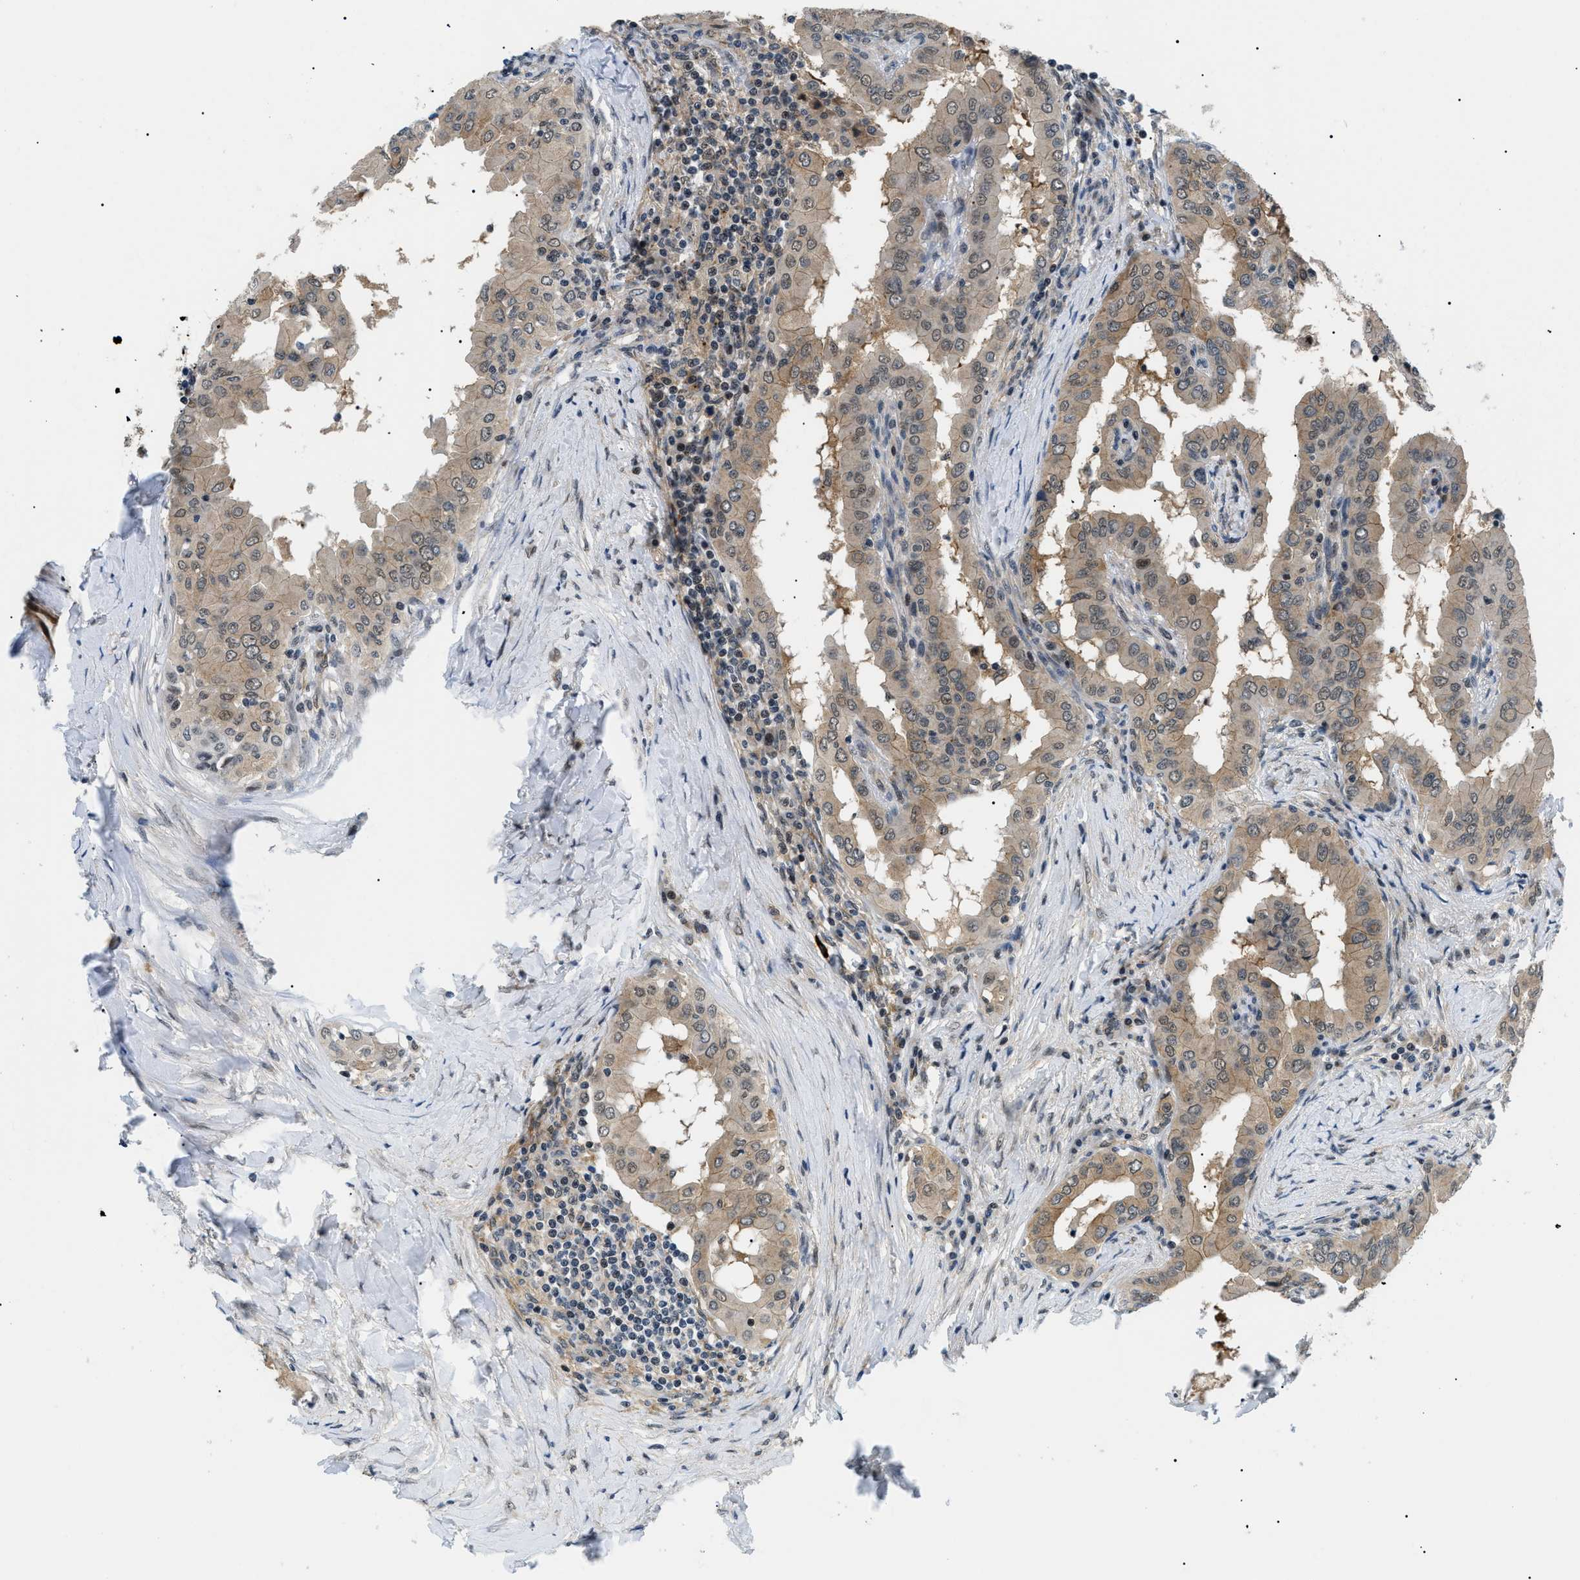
{"staining": {"intensity": "weak", "quantity": ">75%", "location": "cytoplasmic/membranous,nuclear"}, "tissue": "thyroid cancer", "cell_type": "Tumor cells", "image_type": "cancer", "snomed": [{"axis": "morphology", "description": "Papillary adenocarcinoma, NOS"}, {"axis": "topography", "description": "Thyroid gland"}], "caption": "Protein expression analysis of human thyroid papillary adenocarcinoma reveals weak cytoplasmic/membranous and nuclear positivity in about >75% of tumor cells. The staining was performed using DAB (3,3'-diaminobenzidine) to visualize the protein expression in brown, while the nuclei were stained in blue with hematoxylin (Magnification: 20x).", "gene": "RBM15", "patient": {"sex": "male", "age": 33}}